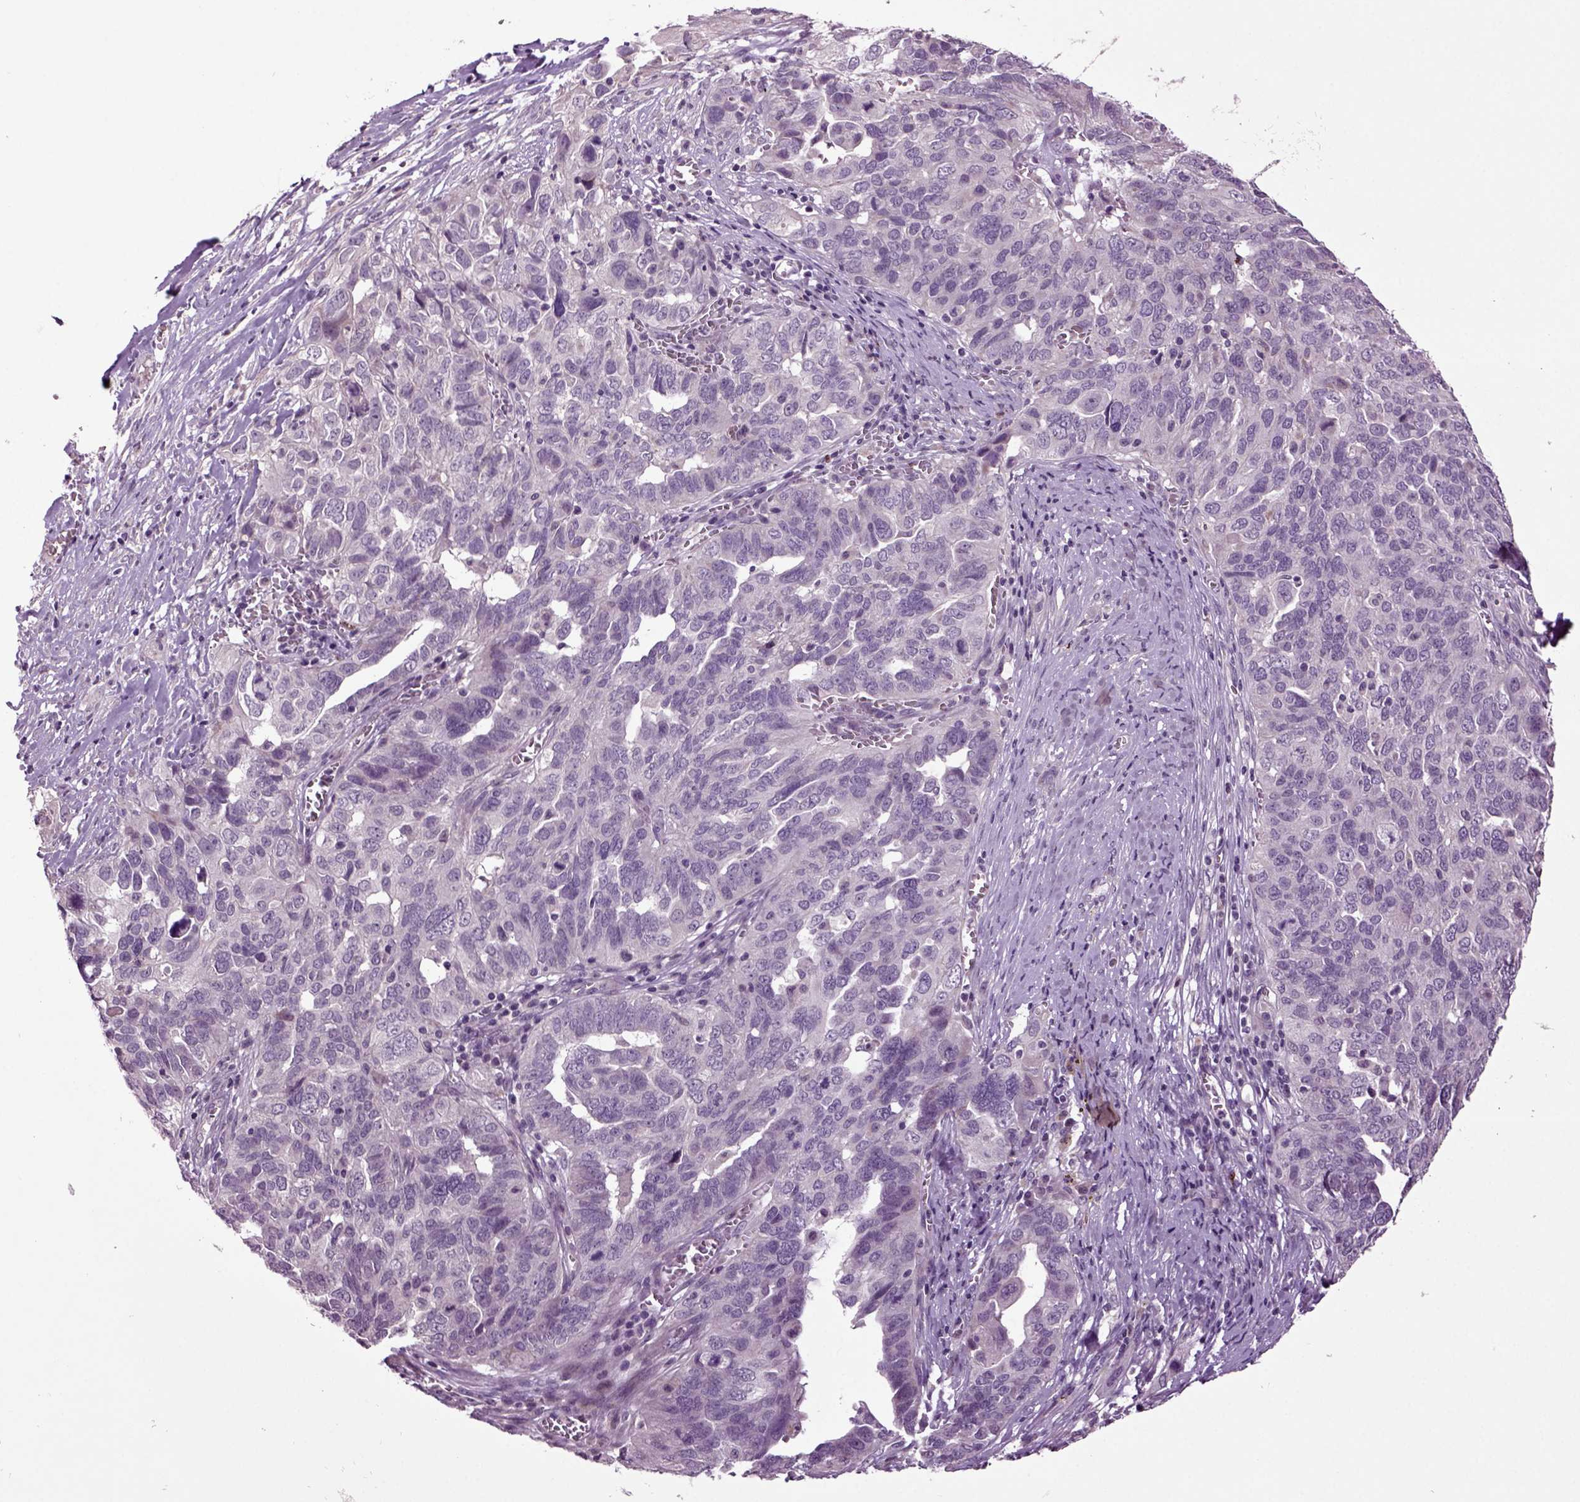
{"staining": {"intensity": "negative", "quantity": "none", "location": "none"}, "tissue": "ovarian cancer", "cell_type": "Tumor cells", "image_type": "cancer", "snomed": [{"axis": "morphology", "description": "Carcinoma, endometroid"}, {"axis": "topography", "description": "Soft tissue"}, {"axis": "topography", "description": "Ovary"}], "caption": "Micrograph shows no significant protein expression in tumor cells of ovarian endometroid carcinoma.", "gene": "SLC17A6", "patient": {"sex": "female", "age": 52}}